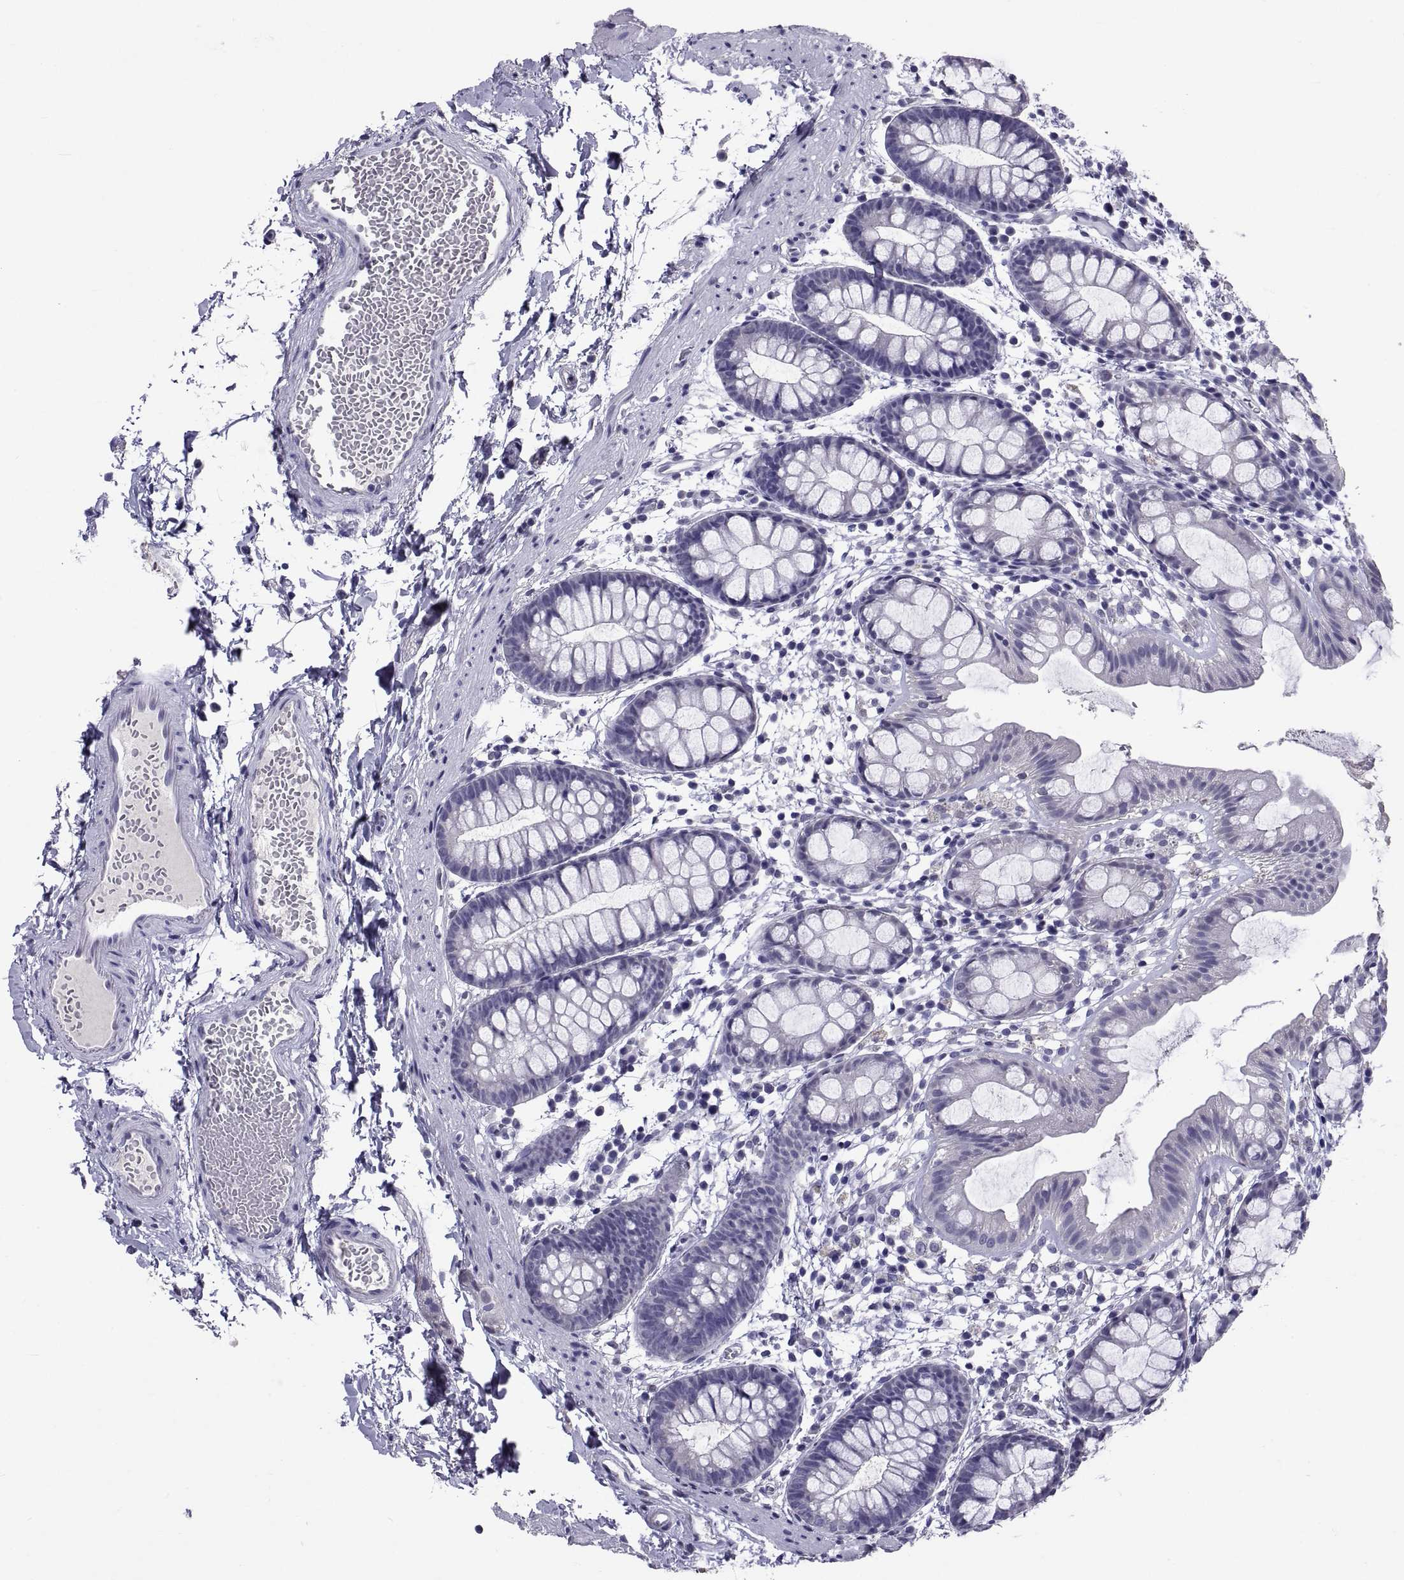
{"staining": {"intensity": "negative", "quantity": "none", "location": "none"}, "tissue": "rectum", "cell_type": "Glandular cells", "image_type": "normal", "snomed": [{"axis": "morphology", "description": "Normal tissue, NOS"}, {"axis": "topography", "description": "Rectum"}], "caption": "Protein analysis of unremarkable rectum demonstrates no significant positivity in glandular cells.", "gene": "TGFBR3L", "patient": {"sex": "male", "age": 57}}